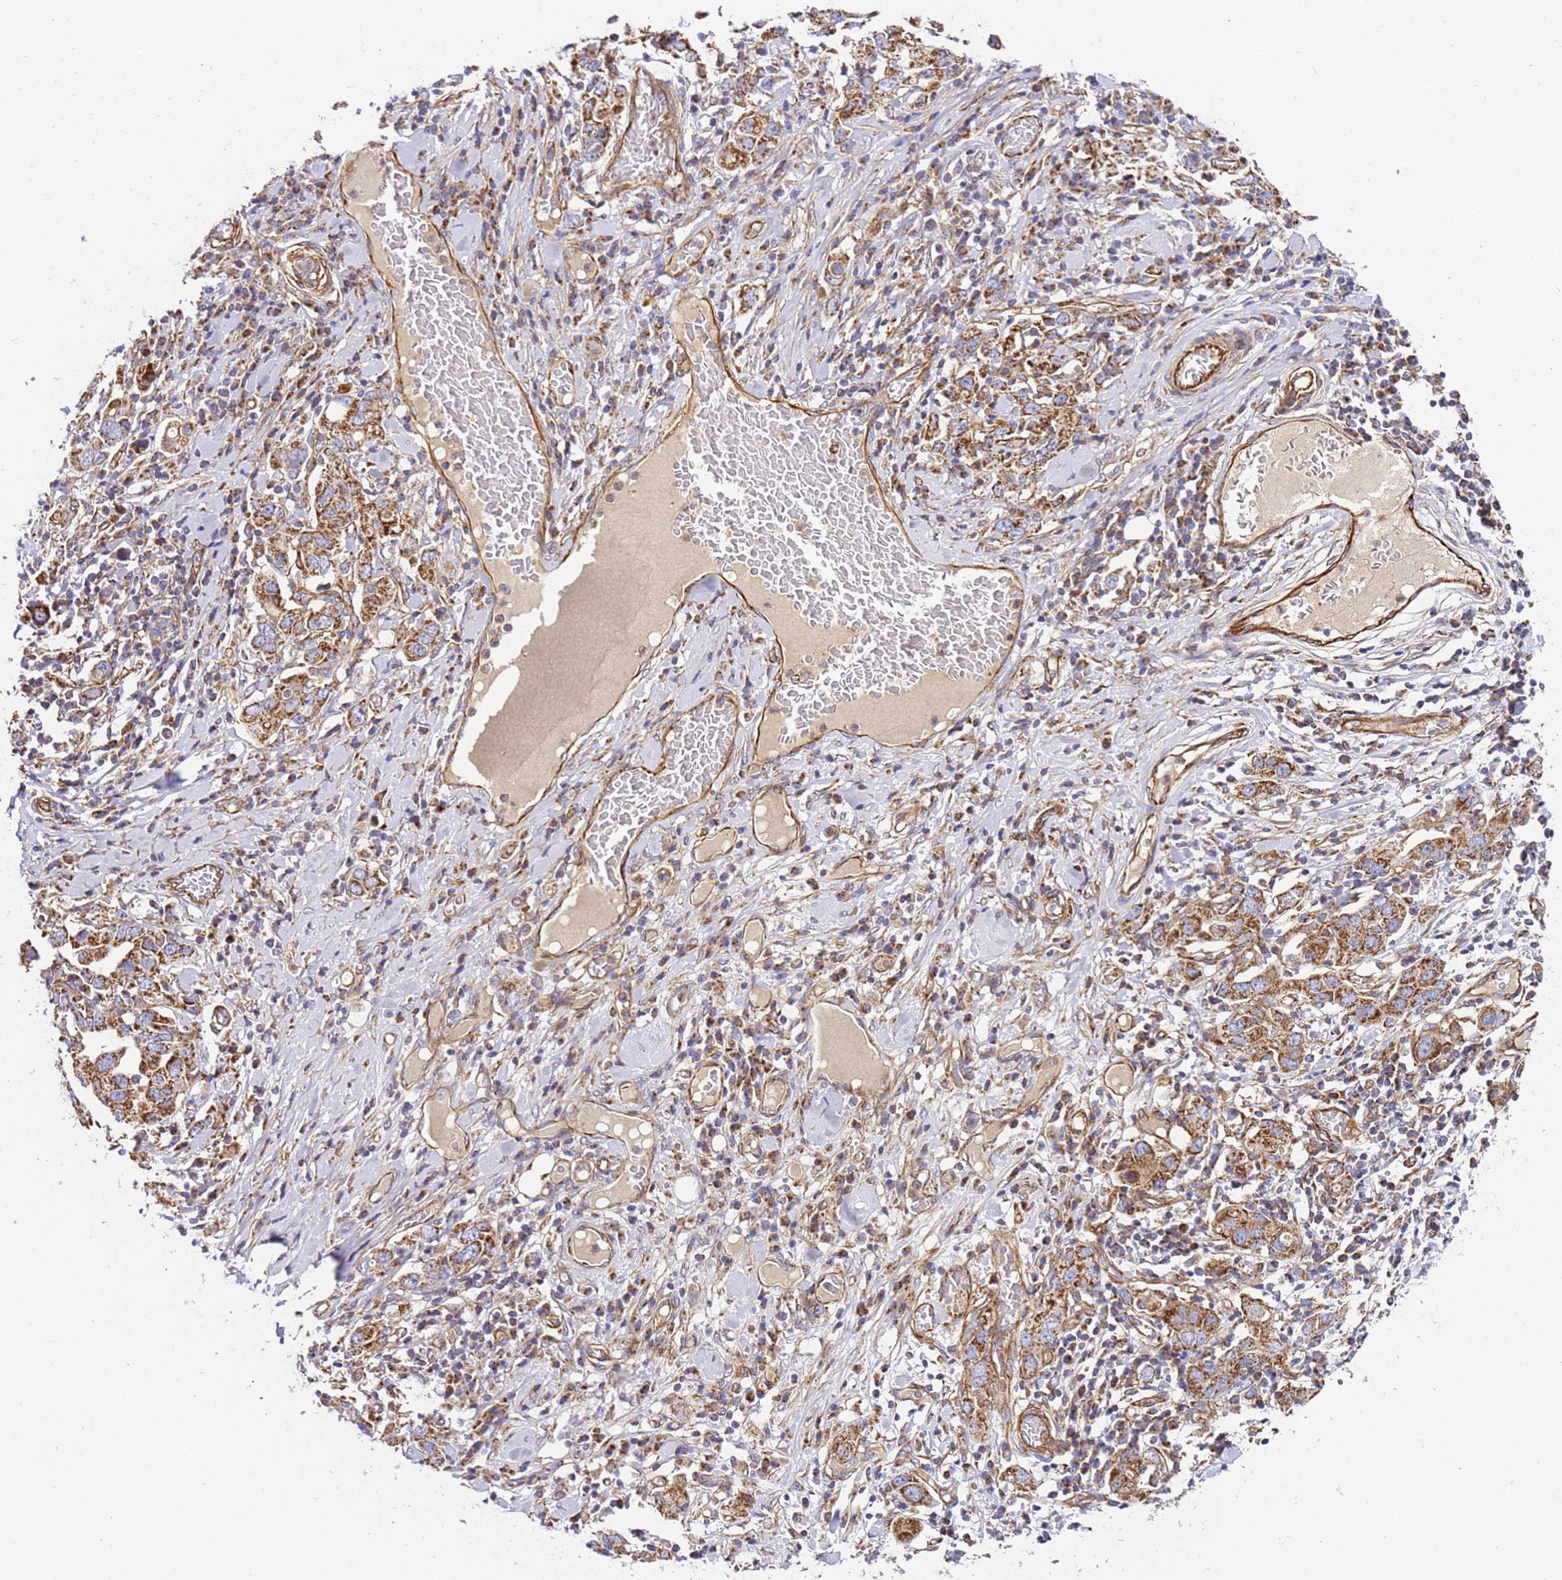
{"staining": {"intensity": "moderate", "quantity": ">75%", "location": "cytoplasmic/membranous"}, "tissue": "stomach cancer", "cell_type": "Tumor cells", "image_type": "cancer", "snomed": [{"axis": "morphology", "description": "Adenocarcinoma, NOS"}, {"axis": "topography", "description": "Stomach, upper"}], "caption": "A photomicrograph of stomach cancer (adenocarcinoma) stained for a protein exhibits moderate cytoplasmic/membranous brown staining in tumor cells. The protein is shown in brown color, while the nuclei are stained blue.", "gene": "MRPL20", "patient": {"sex": "male", "age": 62}}